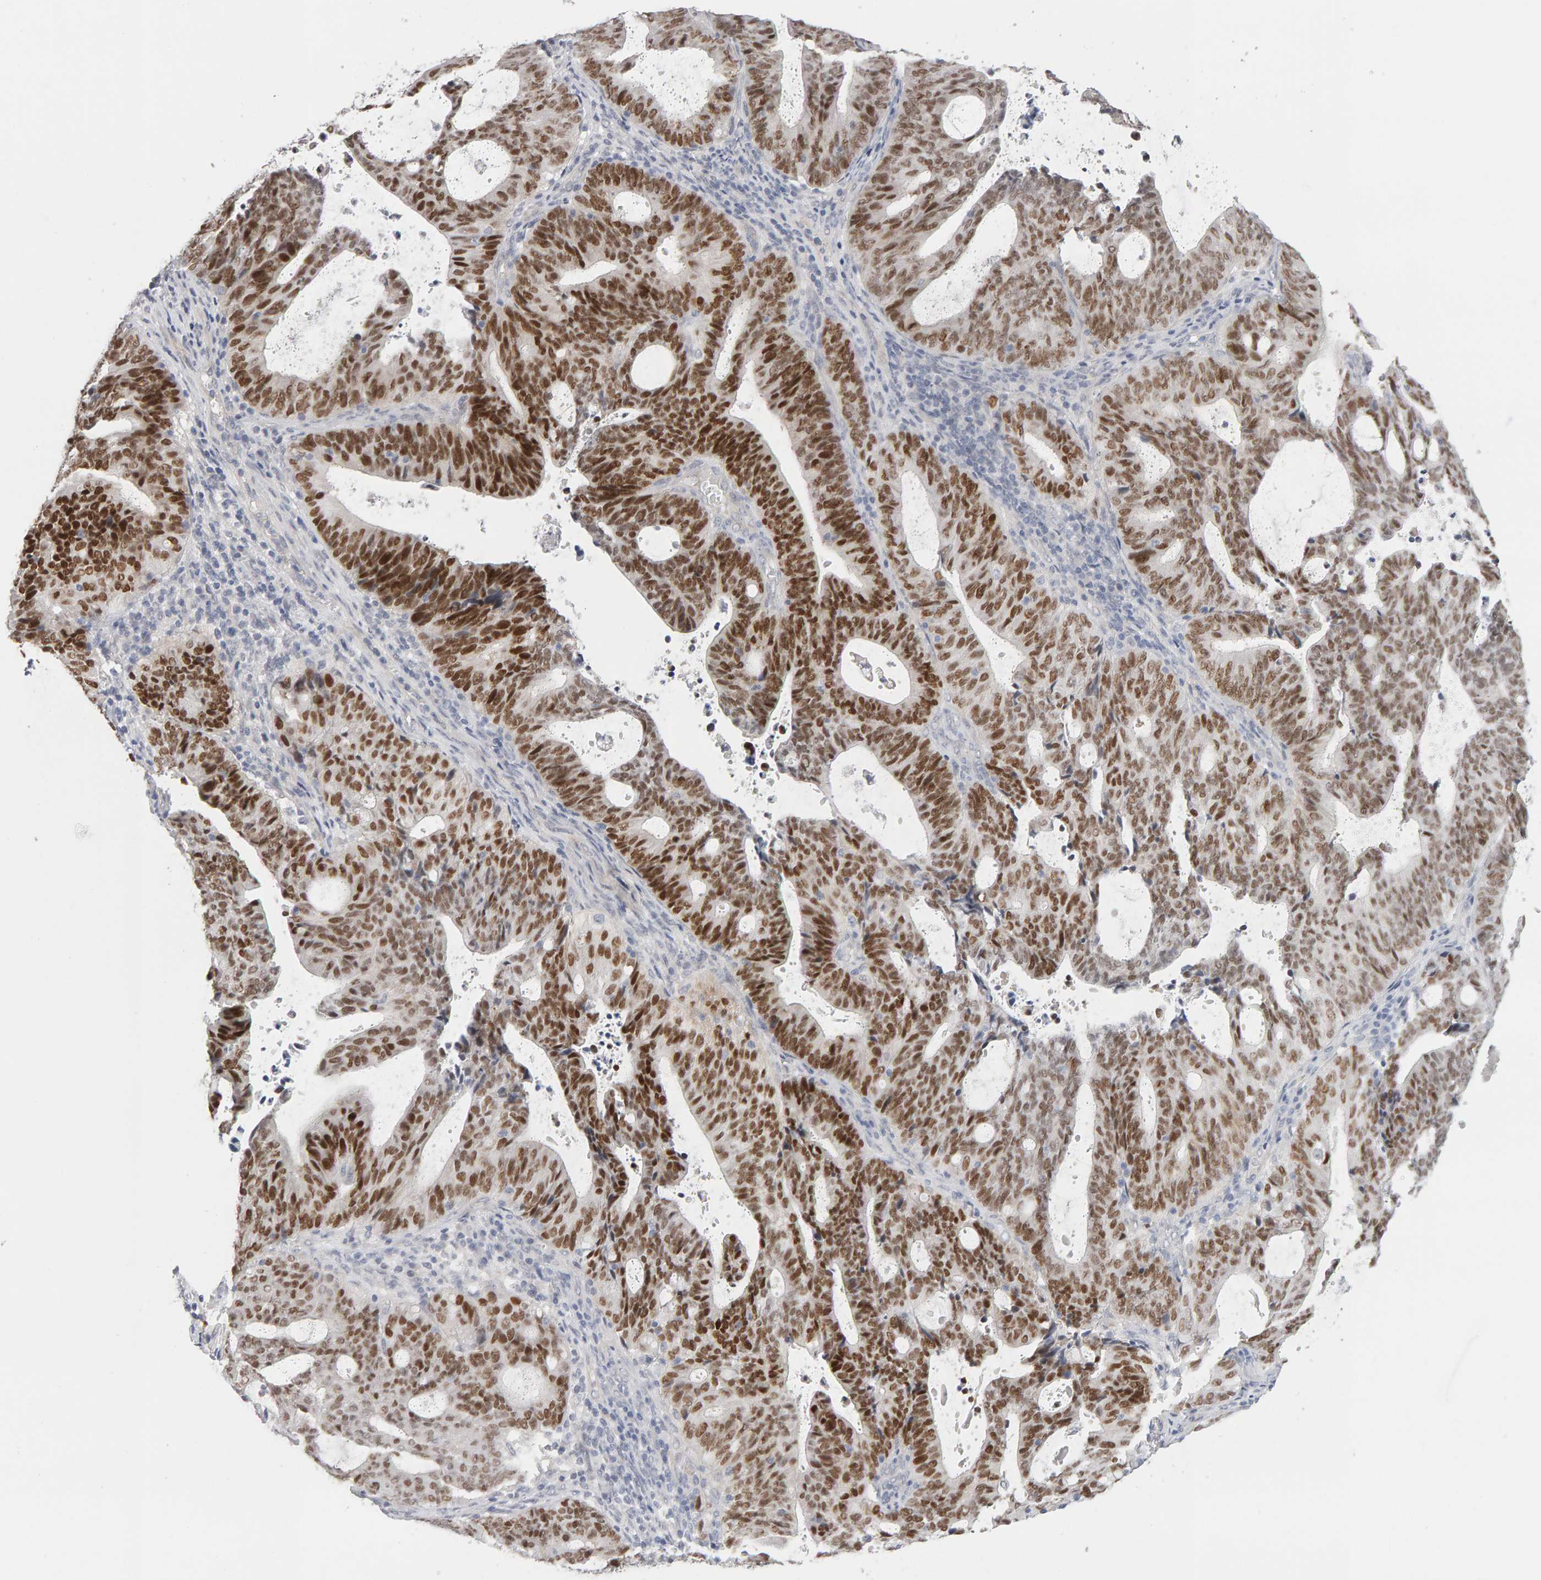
{"staining": {"intensity": "moderate", "quantity": ">75%", "location": "cytoplasmic/membranous,nuclear"}, "tissue": "endometrial cancer", "cell_type": "Tumor cells", "image_type": "cancer", "snomed": [{"axis": "morphology", "description": "Adenocarcinoma, NOS"}, {"axis": "topography", "description": "Uterus"}], "caption": "Adenocarcinoma (endometrial) tissue shows moderate cytoplasmic/membranous and nuclear staining in about >75% of tumor cells", "gene": "HNF4A", "patient": {"sex": "female", "age": 83}}